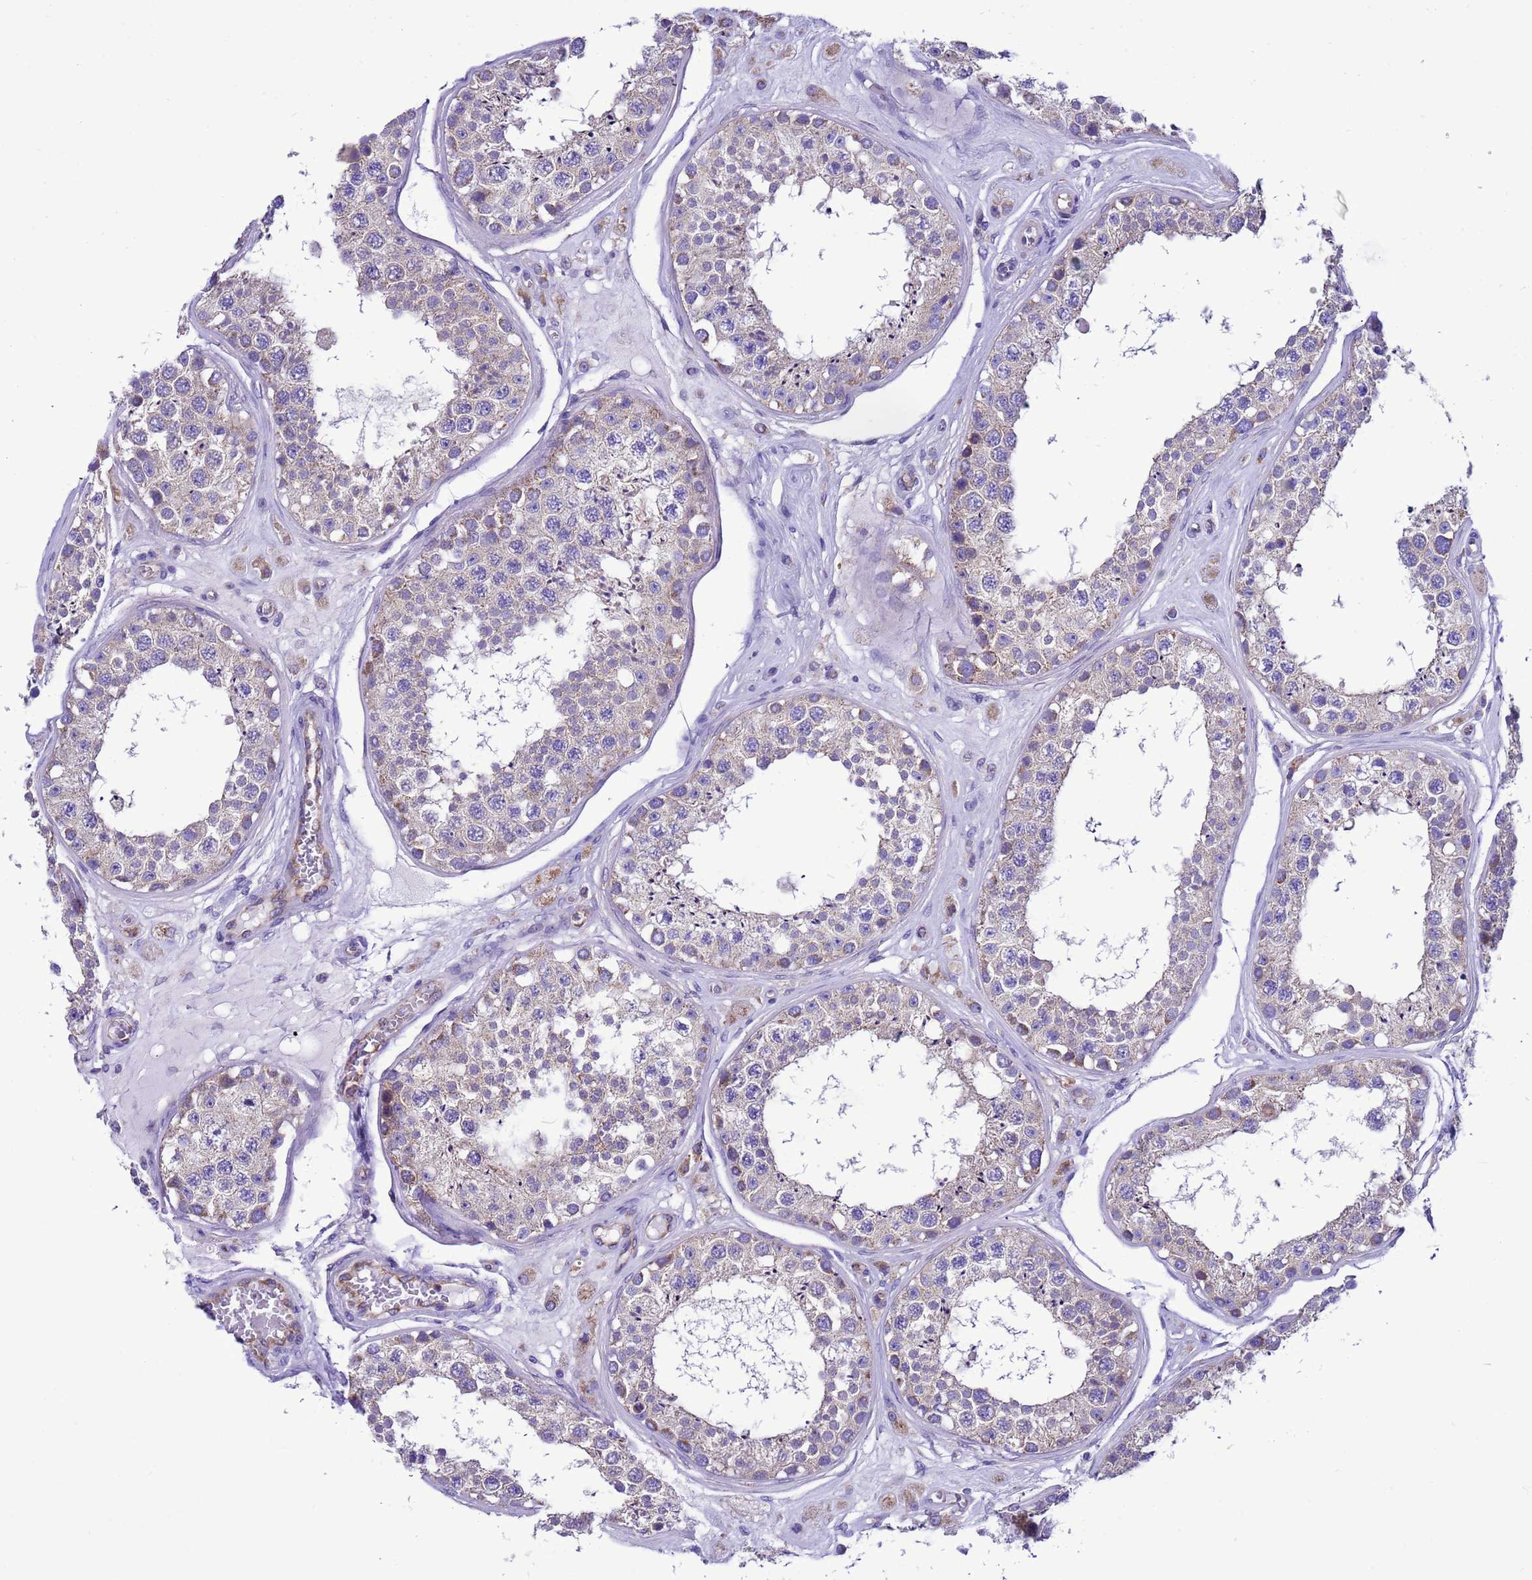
{"staining": {"intensity": "weak", "quantity": "<25%", "location": "cytoplasmic/membranous"}, "tissue": "testis", "cell_type": "Cells in seminiferous ducts", "image_type": "normal", "snomed": [{"axis": "morphology", "description": "Normal tissue, NOS"}, {"axis": "topography", "description": "Testis"}], "caption": "The micrograph exhibits no significant staining in cells in seminiferous ducts of testis. (DAB IHC with hematoxylin counter stain).", "gene": "CCDC191", "patient": {"sex": "male", "age": 25}}